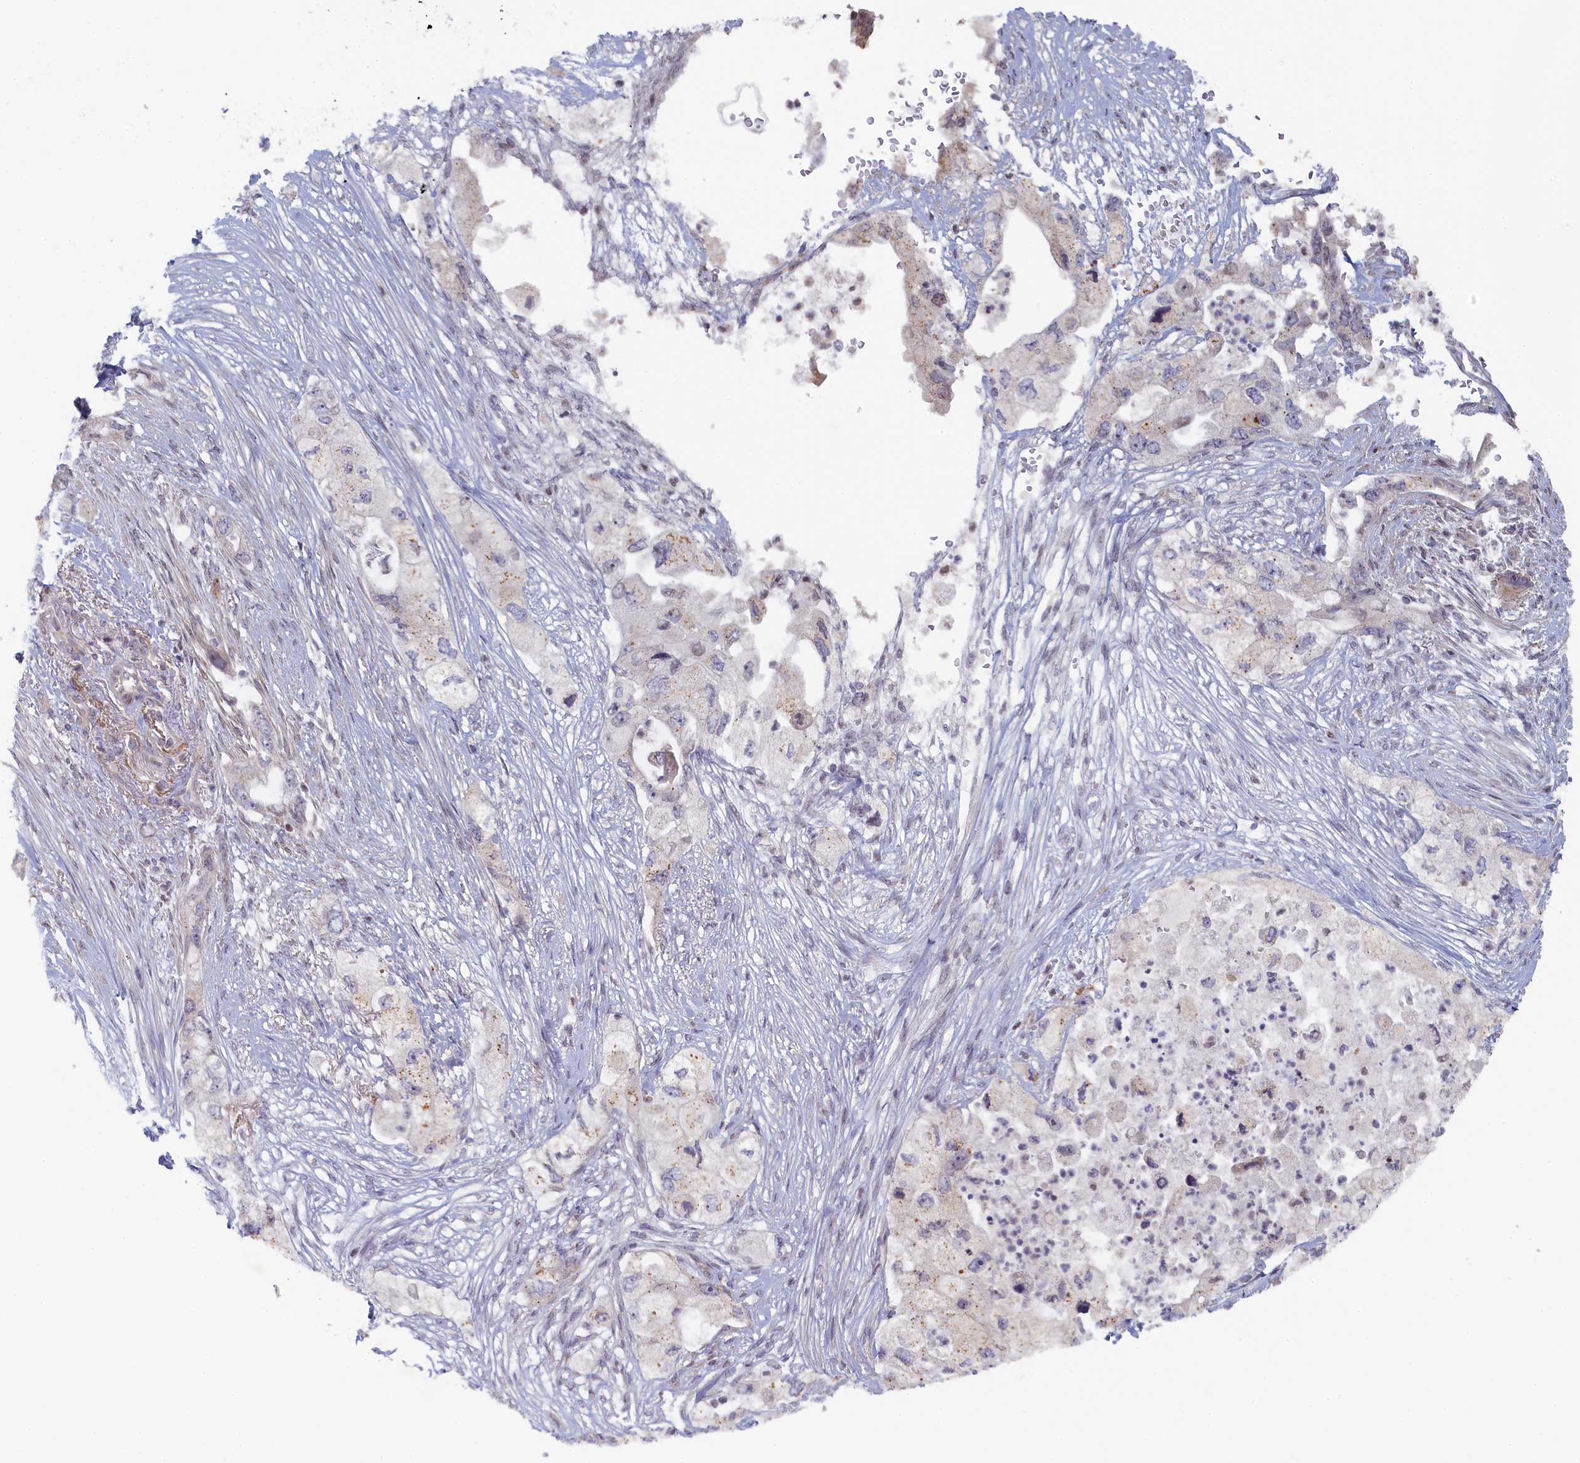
{"staining": {"intensity": "negative", "quantity": "none", "location": "none"}, "tissue": "pancreatic cancer", "cell_type": "Tumor cells", "image_type": "cancer", "snomed": [{"axis": "morphology", "description": "Adenocarcinoma, NOS"}, {"axis": "topography", "description": "Pancreas"}], "caption": "Pancreatic adenocarcinoma was stained to show a protein in brown. There is no significant positivity in tumor cells. The staining is performed using DAB brown chromogen with nuclei counter-stained in using hematoxylin.", "gene": "INTS4", "patient": {"sex": "female", "age": 73}}